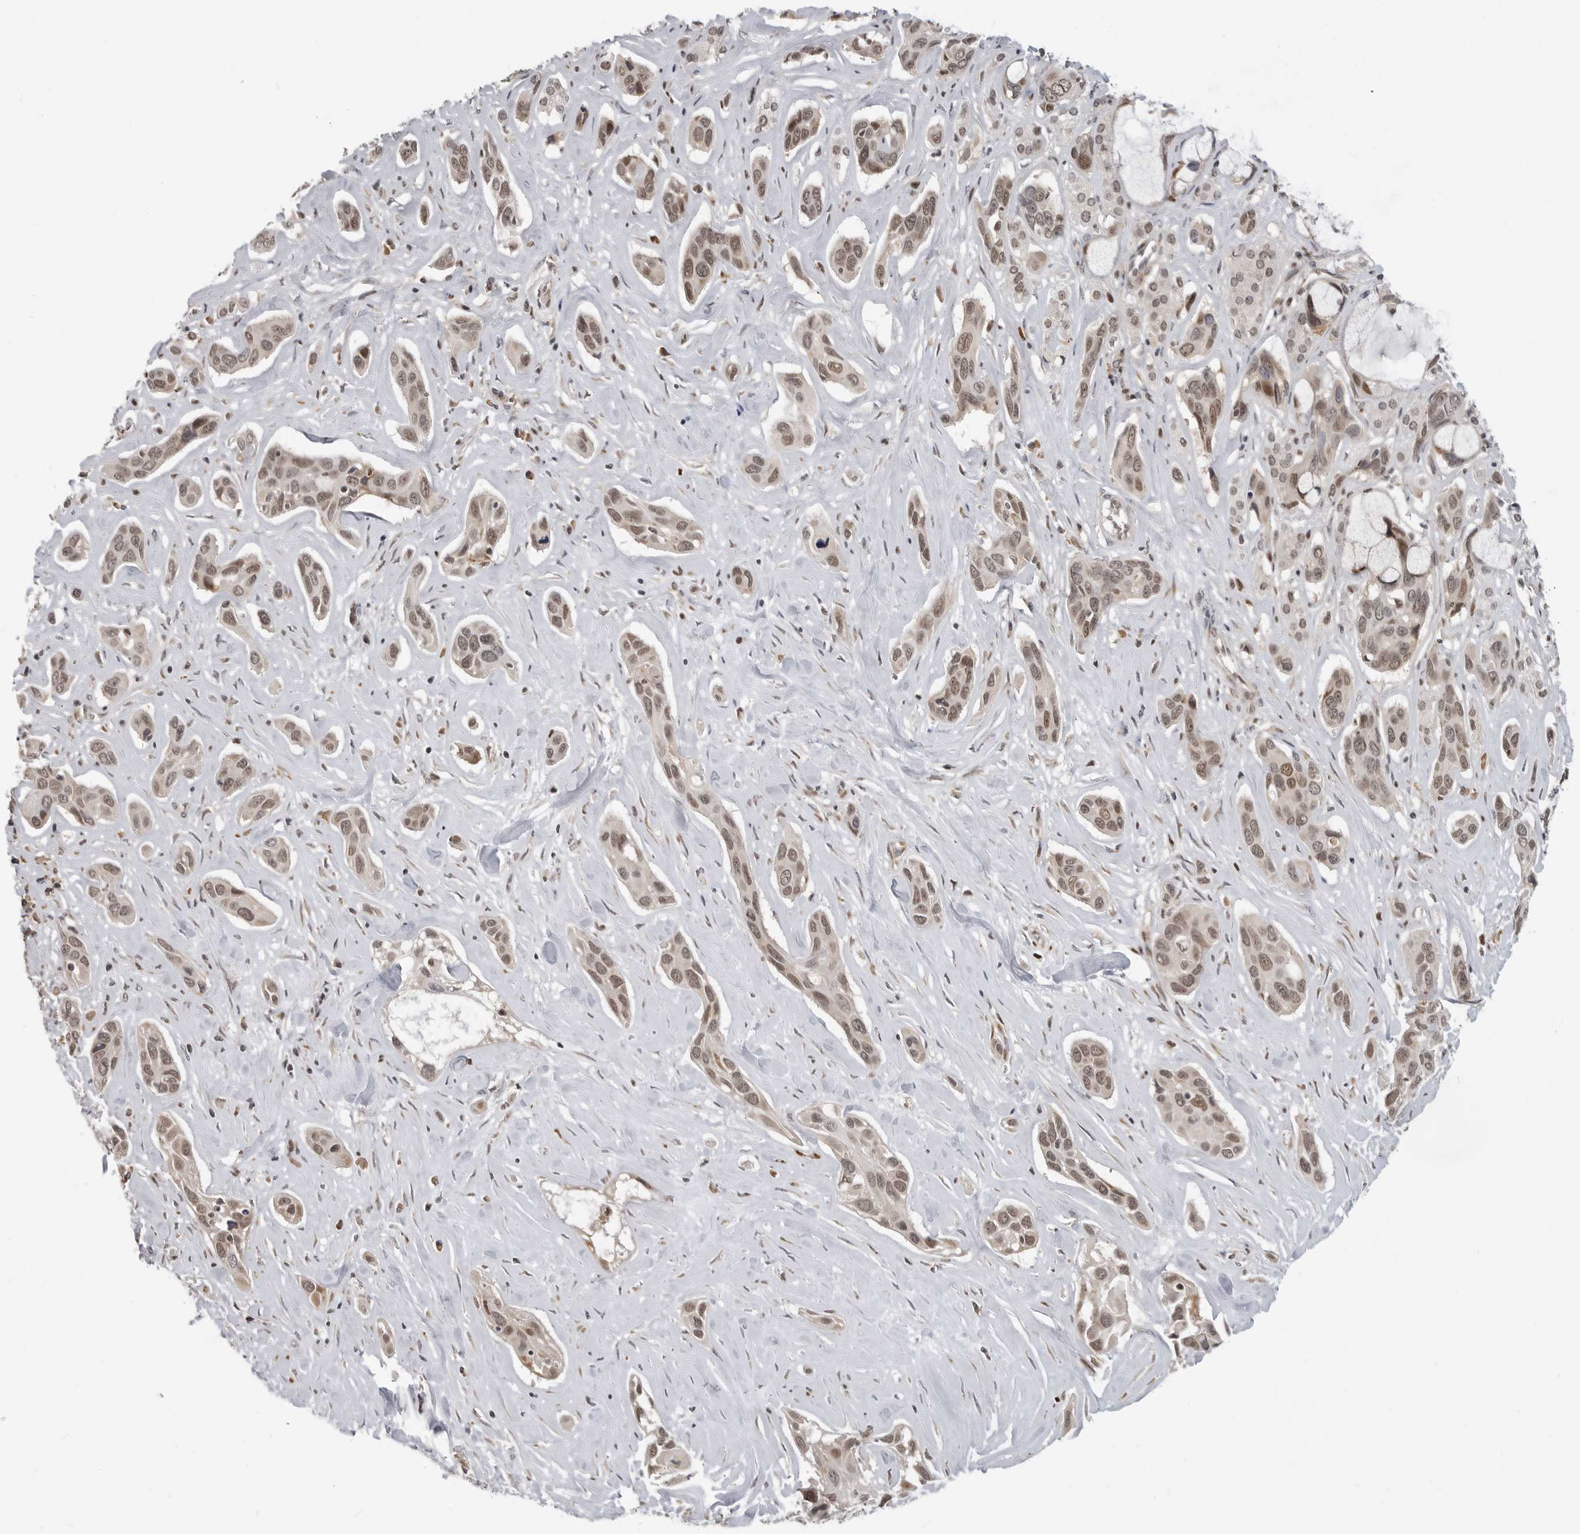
{"staining": {"intensity": "moderate", "quantity": ">75%", "location": "nuclear"}, "tissue": "pancreatic cancer", "cell_type": "Tumor cells", "image_type": "cancer", "snomed": [{"axis": "morphology", "description": "Adenocarcinoma, NOS"}, {"axis": "topography", "description": "Pancreas"}], "caption": "Human adenocarcinoma (pancreatic) stained with a brown dye reveals moderate nuclear positive expression in approximately >75% of tumor cells.", "gene": "CEP295NL", "patient": {"sex": "female", "age": 60}}